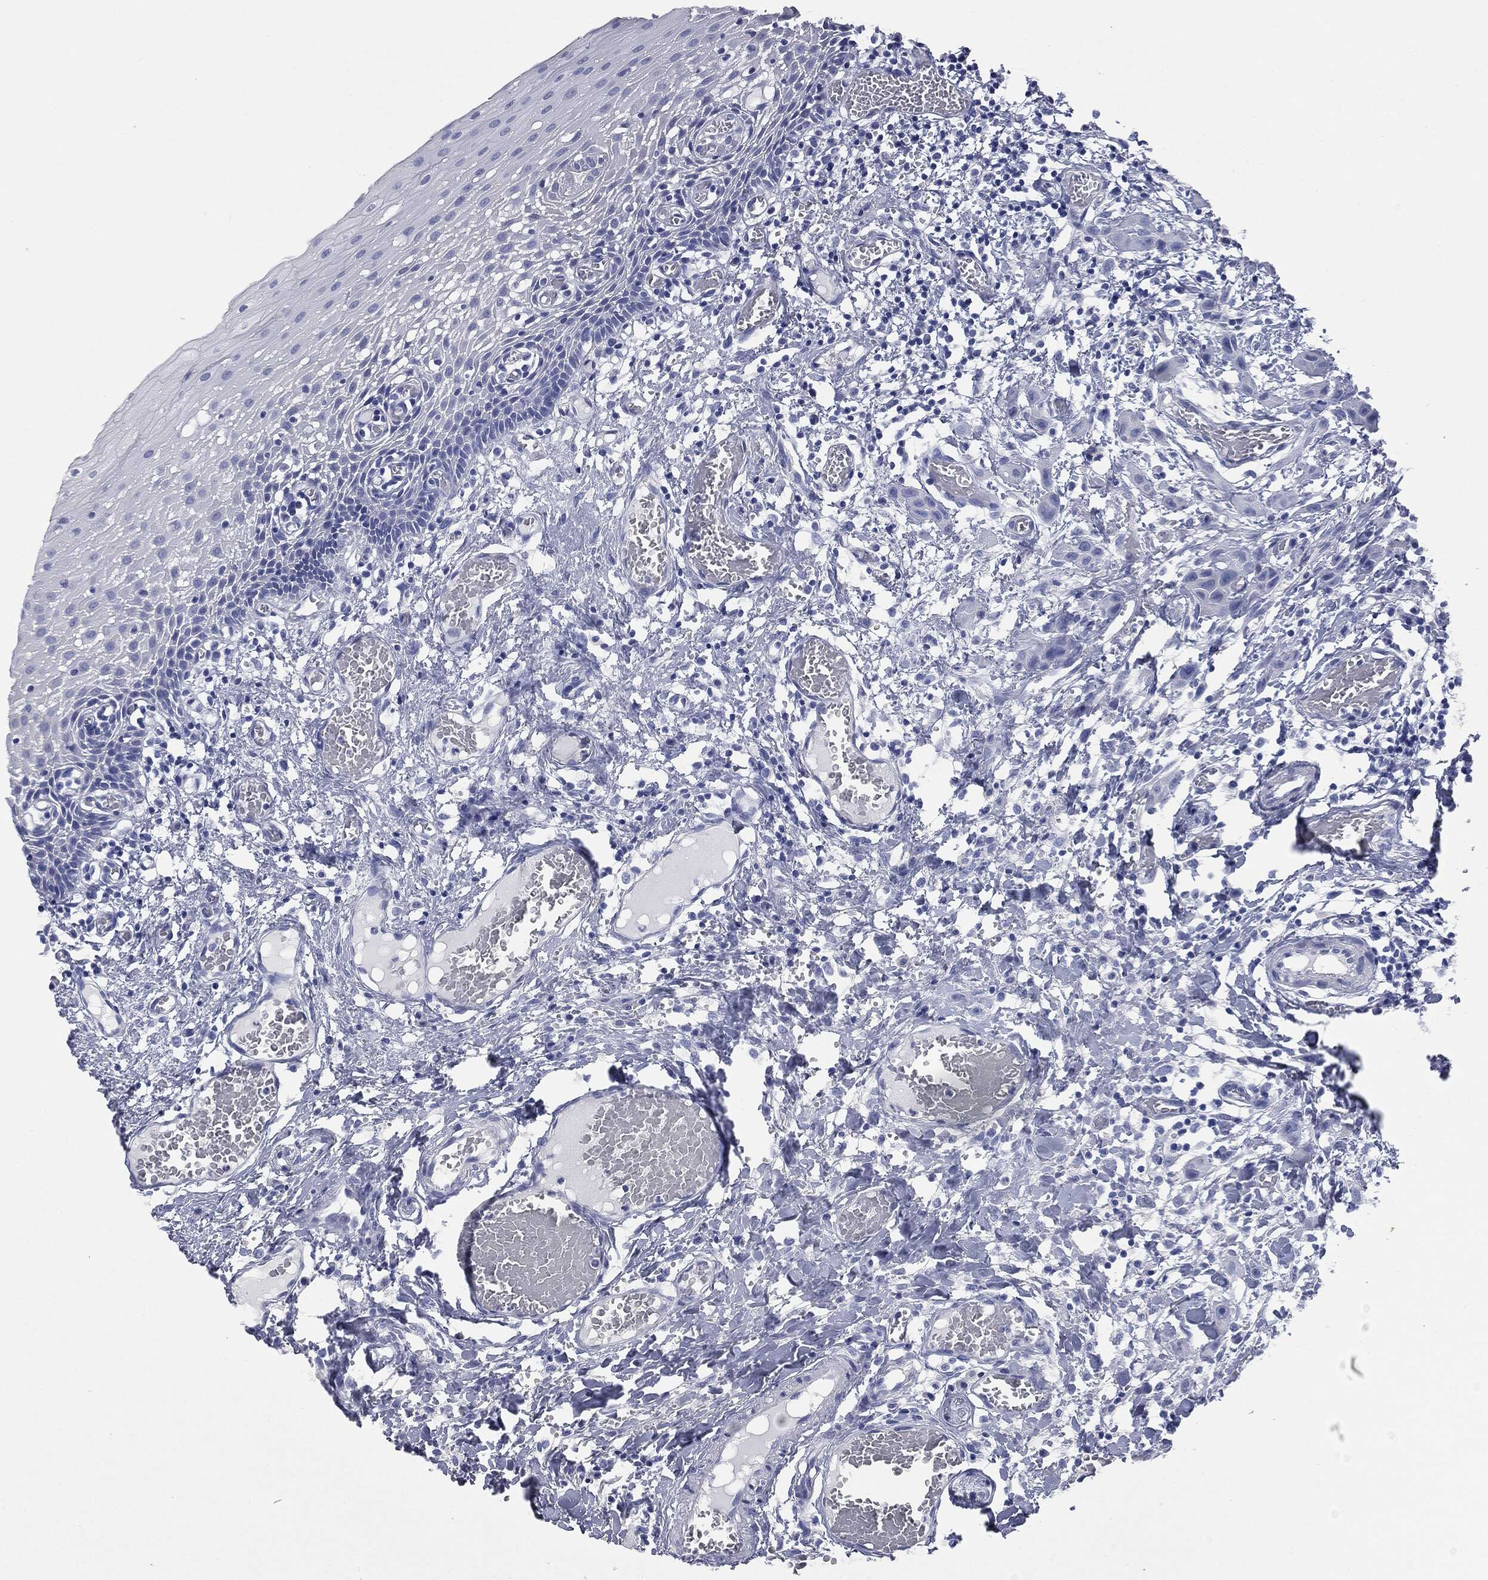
{"staining": {"intensity": "negative", "quantity": "none", "location": "none"}, "tissue": "oral mucosa", "cell_type": "Squamous epithelial cells", "image_type": "normal", "snomed": [{"axis": "morphology", "description": "Normal tissue, NOS"}, {"axis": "morphology", "description": "Squamous cell carcinoma, NOS"}, {"axis": "topography", "description": "Oral tissue"}, {"axis": "topography", "description": "Head-Neck"}], "caption": "A photomicrograph of oral mucosa stained for a protein demonstrates no brown staining in squamous epithelial cells. The staining was performed using DAB (3,3'-diaminobenzidine) to visualize the protein expression in brown, while the nuclei were stained in blue with hematoxylin (Magnification: 20x).", "gene": "ATP2A1", "patient": {"sex": "female", "age": 70}}